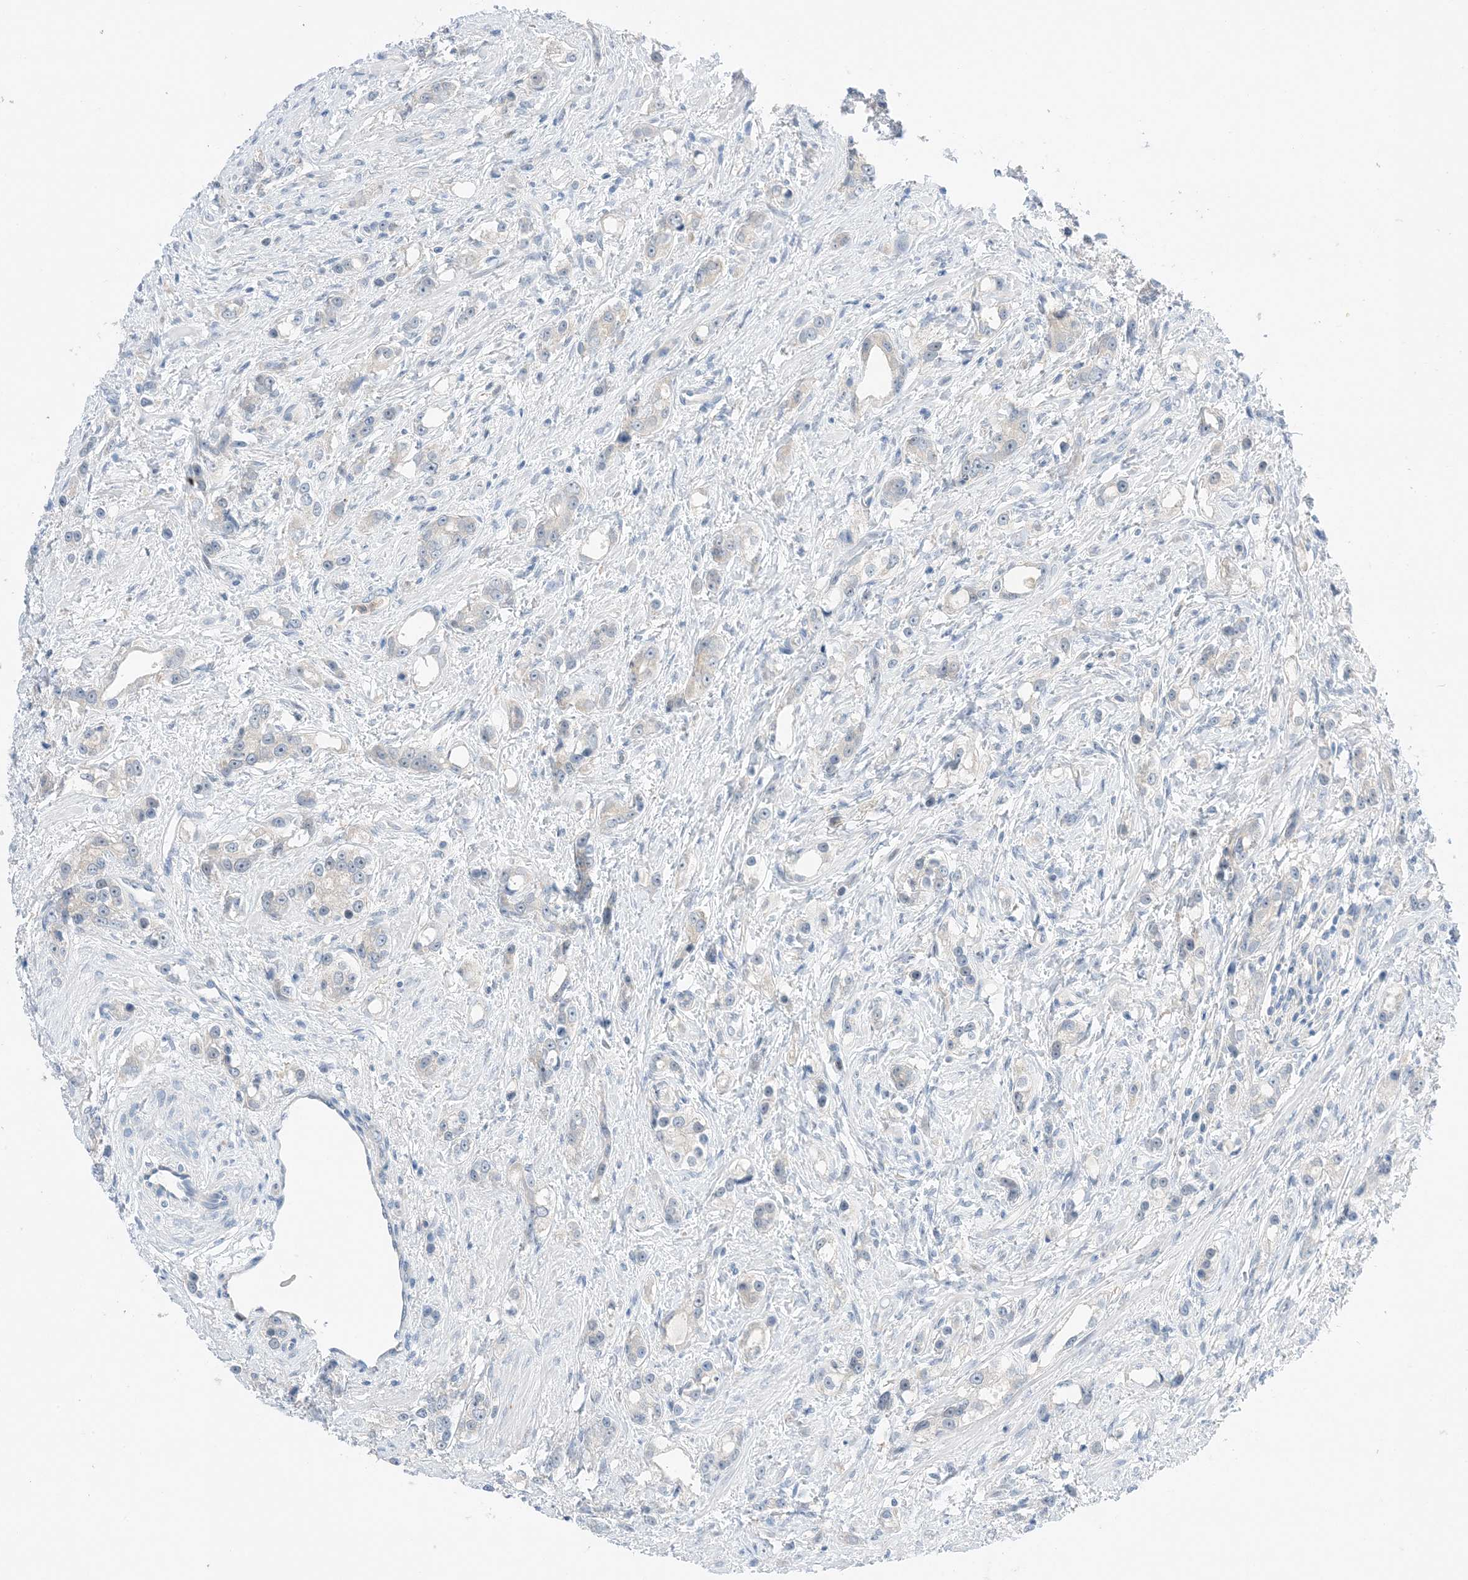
{"staining": {"intensity": "negative", "quantity": "none", "location": "none"}, "tissue": "prostate cancer", "cell_type": "Tumor cells", "image_type": "cancer", "snomed": [{"axis": "morphology", "description": "Adenocarcinoma, High grade"}, {"axis": "topography", "description": "Prostate"}], "caption": "A photomicrograph of human prostate cancer (adenocarcinoma (high-grade)) is negative for staining in tumor cells.", "gene": "KIFBP", "patient": {"sex": "male", "age": 63}}